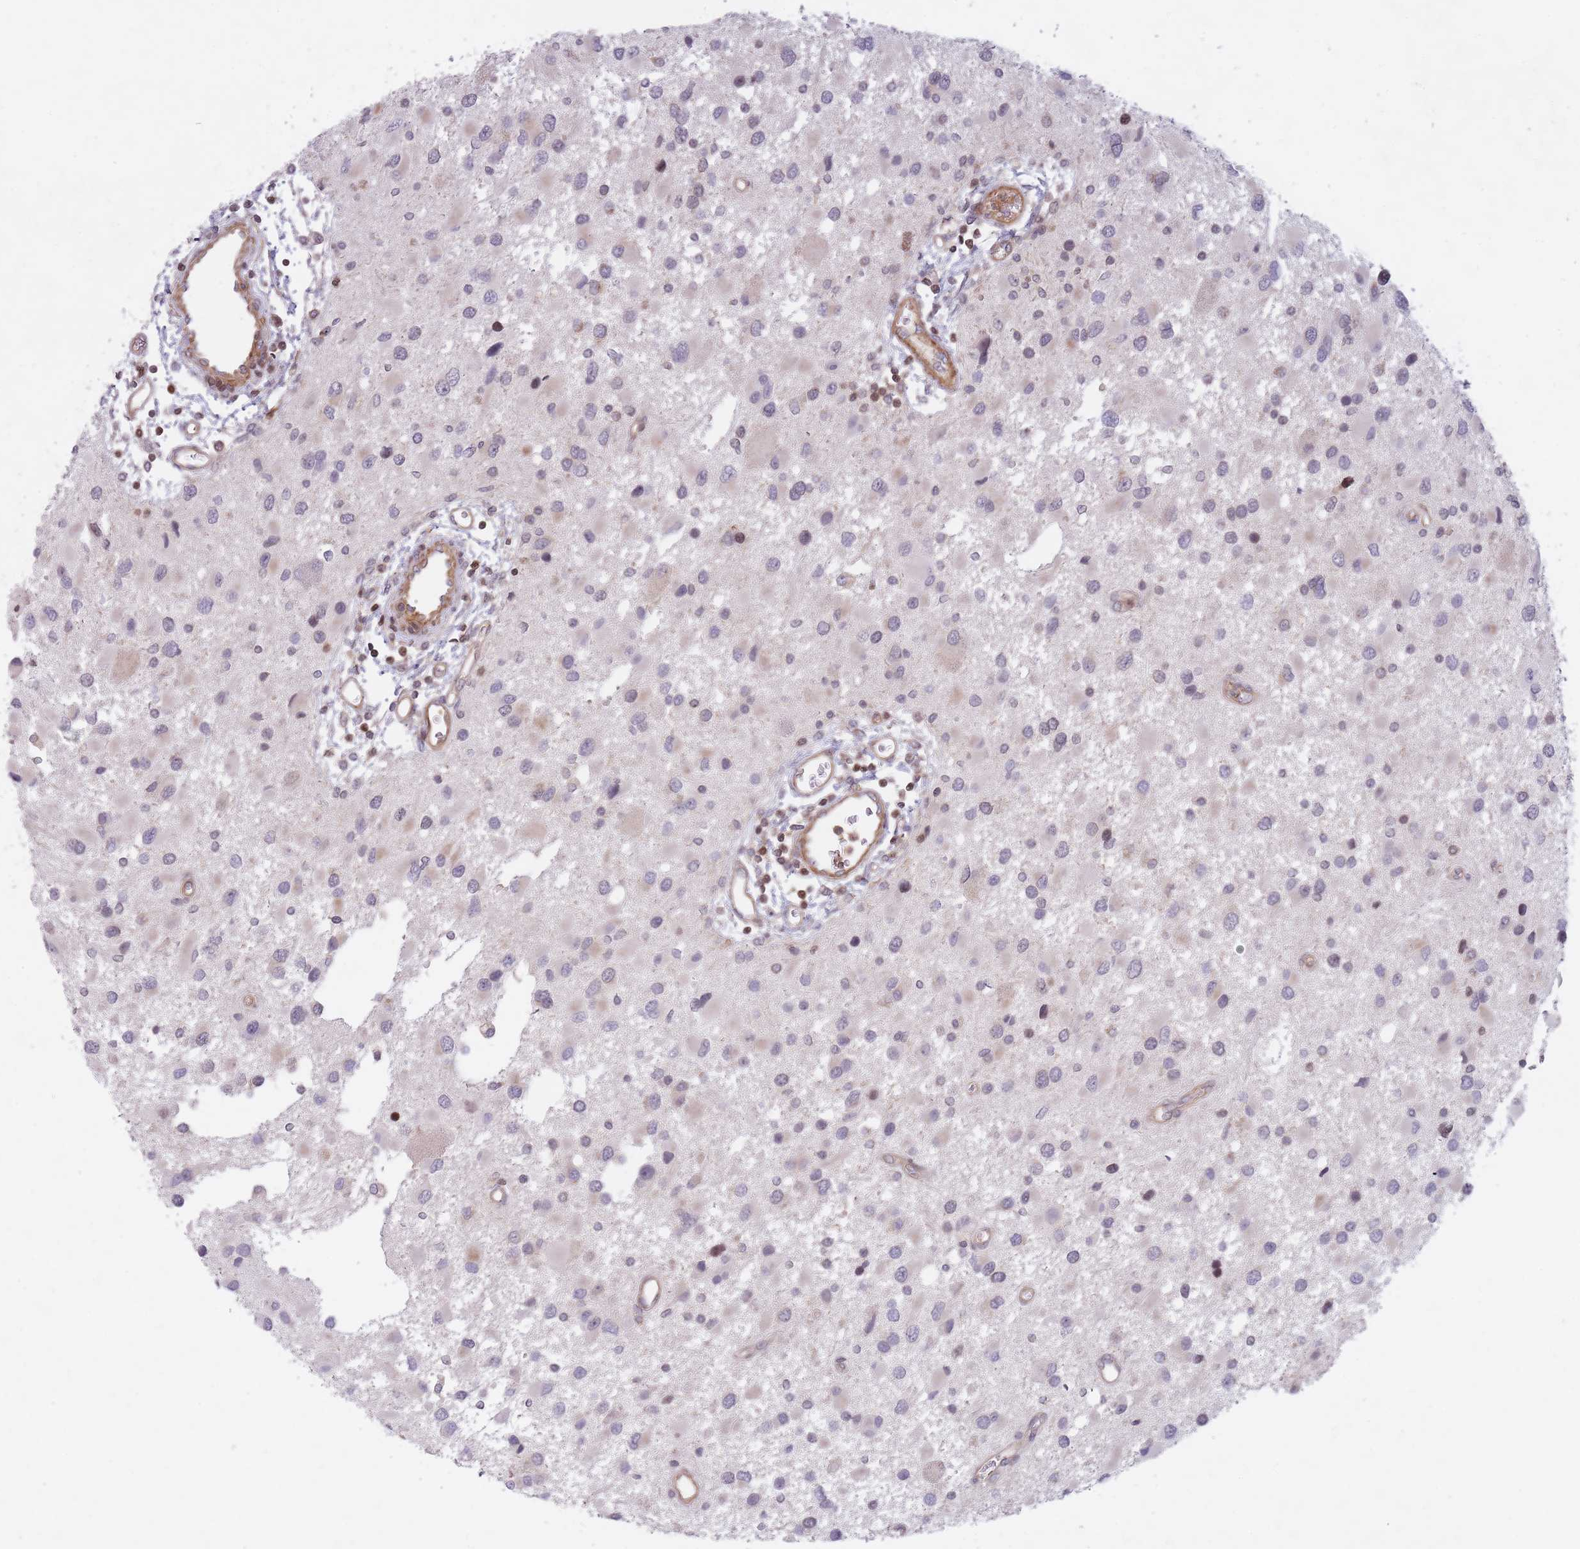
{"staining": {"intensity": "negative", "quantity": "none", "location": "none"}, "tissue": "glioma", "cell_type": "Tumor cells", "image_type": "cancer", "snomed": [{"axis": "morphology", "description": "Glioma, malignant, High grade"}, {"axis": "topography", "description": "Brain"}], "caption": "A high-resolution photomicrograph shows IHC staining of malignant glioma (high-grade), which shows no significant staining in tumor cells.", "gene": "SLC35F5", "patient": {"sex": "male", "age": 53}}